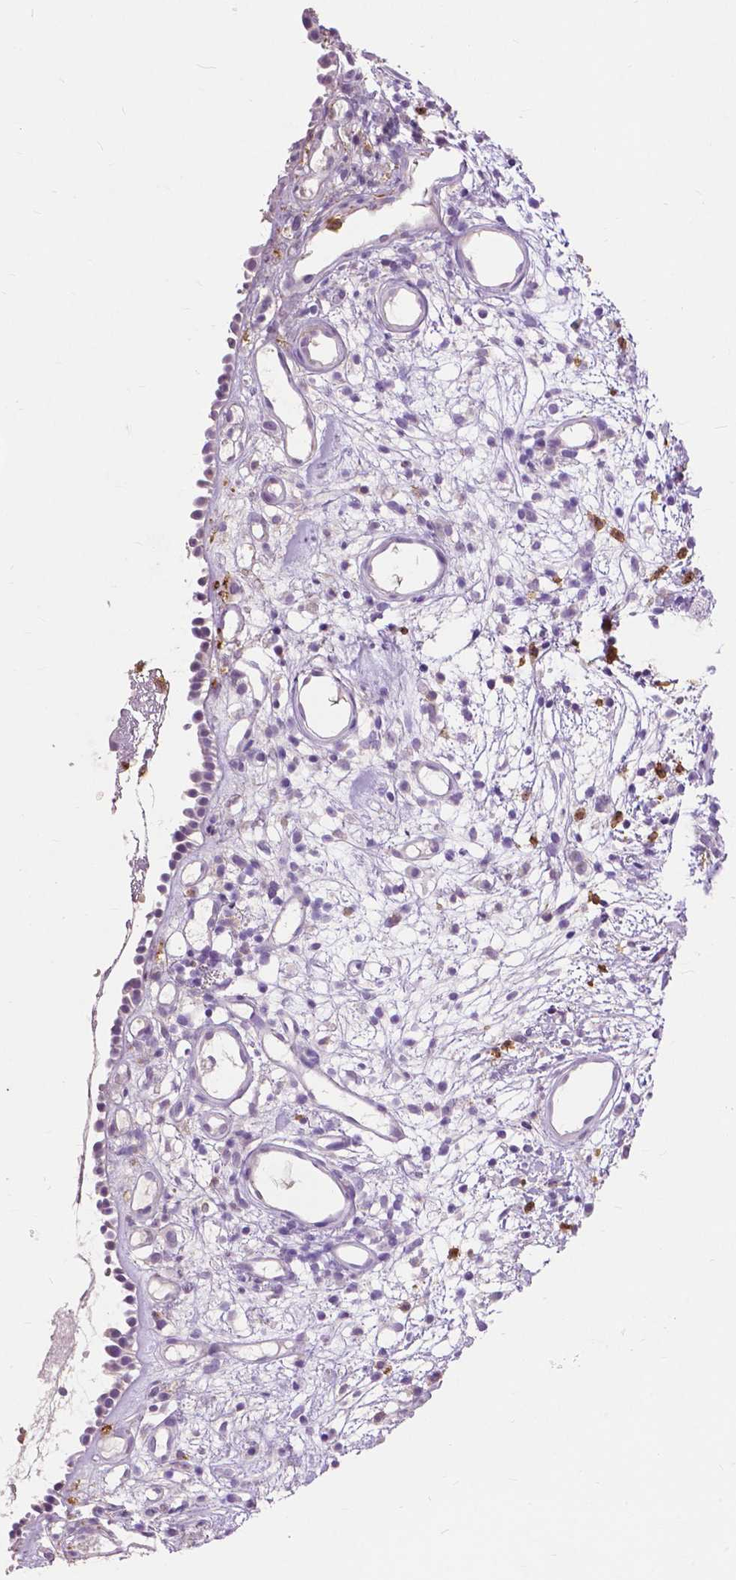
{"staining": {"intensity": "weak", "quantity": "<25%", "location": "cytoplasmic/membranous"}, "tissue": "nasopharynx", "cell_type": "Respiratory epithelial cells", "image_type": "normal", "snomed": [{"axis": "morphology", "description": "Normal tissue, NOS"}, {"axis": "morphology", "description": "Inflammation, NOS"}, {"axis": "topography", "description": "Nasopharynx"}], "caption": "This is an IHC image of benign human nasopharynx. There is no expression in respiratory epithelial cells.", "gene": "CXCR2", "patient": {"sex": "male", "age": 54}}